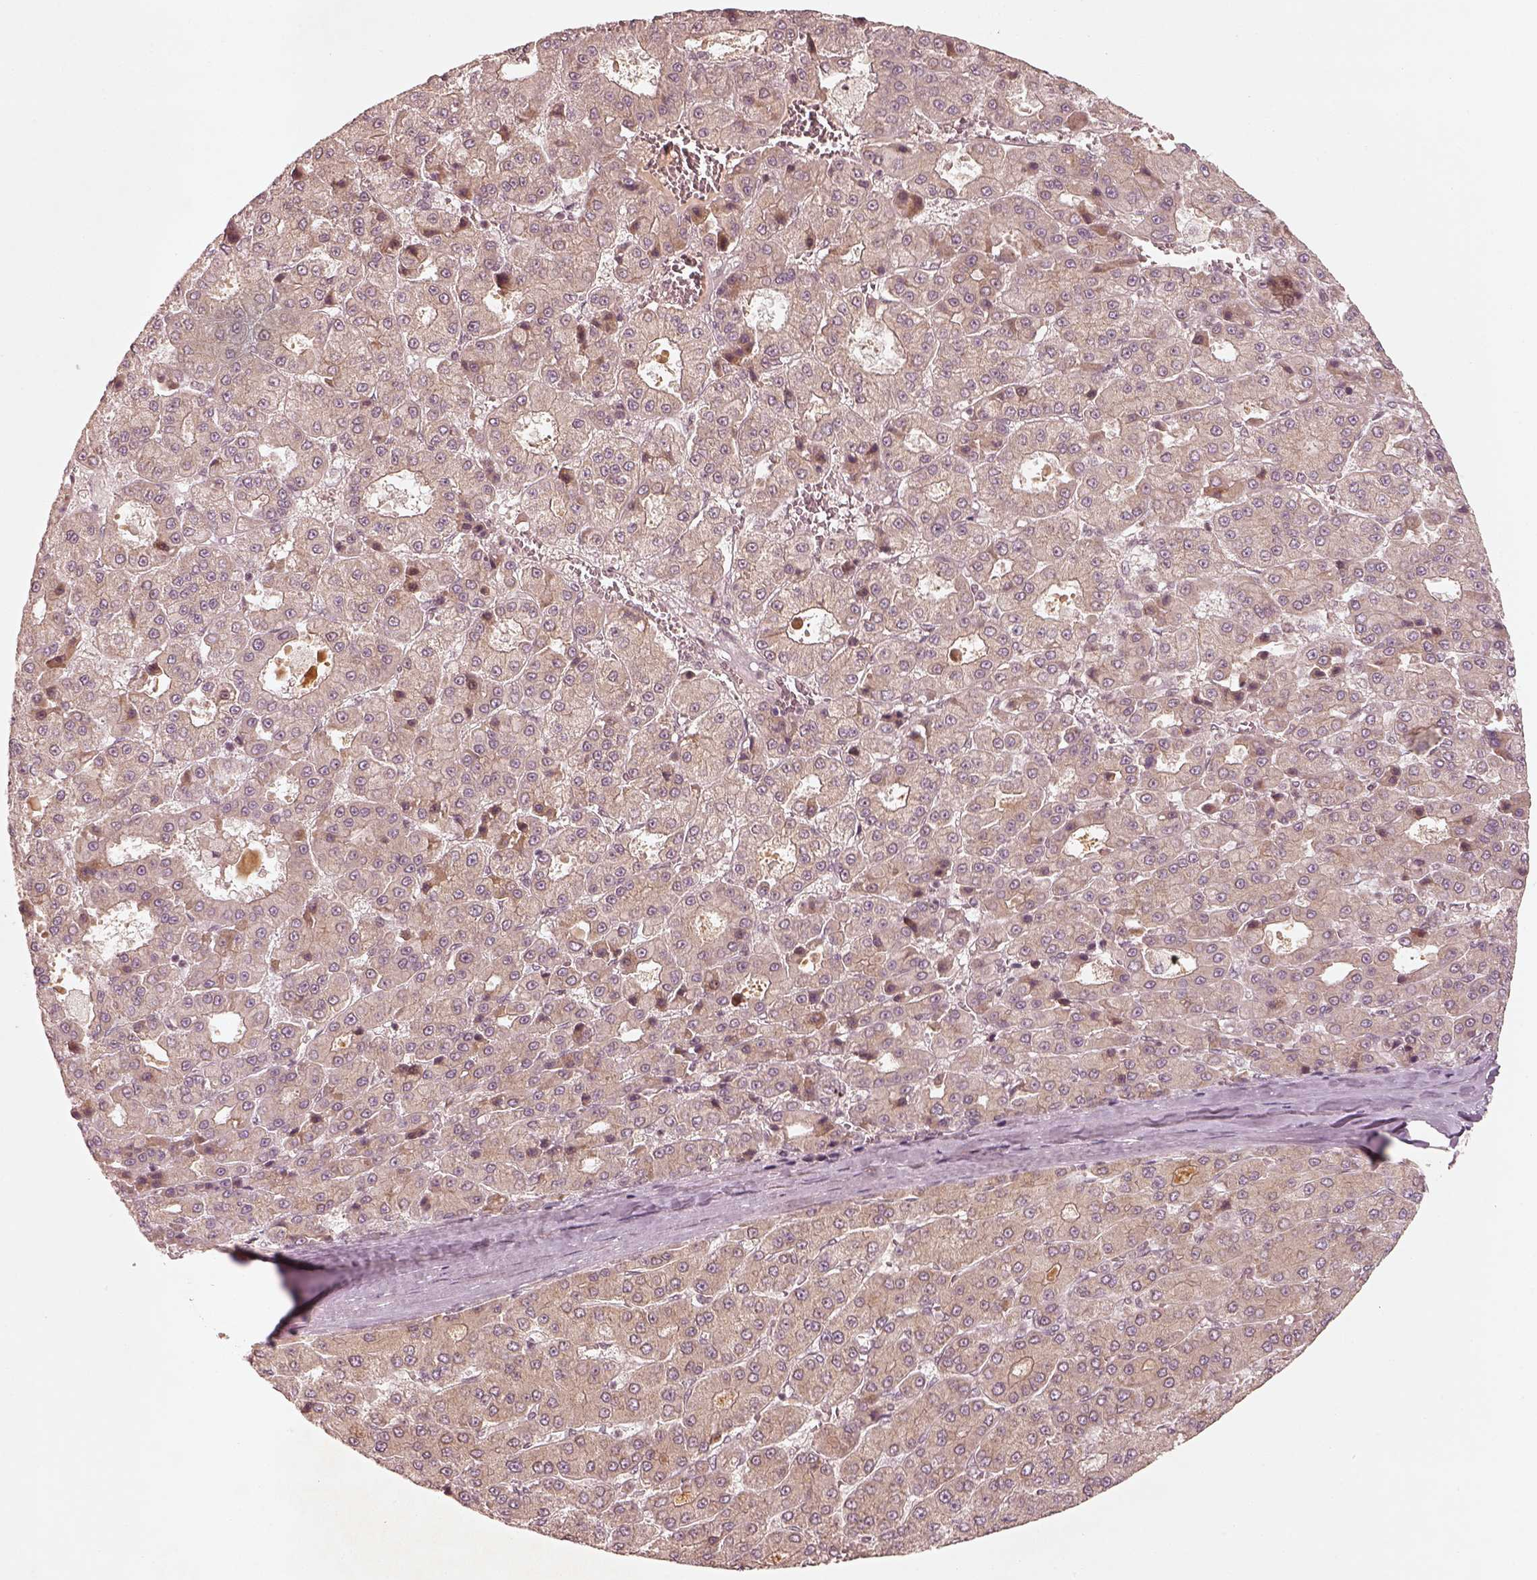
{"staining": {"intensity": "weak", "quantity": "<25%", "location": "cytoplasmic/membranous"}, "tissue": "liver cancer", "cell_type": "Tumor cells", "image_type": "cancer", "snomed": [{"axis": "morphology", "description": "Carcinoma, Hepatocellular, NOS"}, {"axis": "topography", "description": "Liver"}], "caption": "This is a image of IHC staining of liver hepatocellular carcinoma, which shows no expression in tumor cells.", "gene": "GMEB2", "patient": {"sex": "male", "age": 70}}